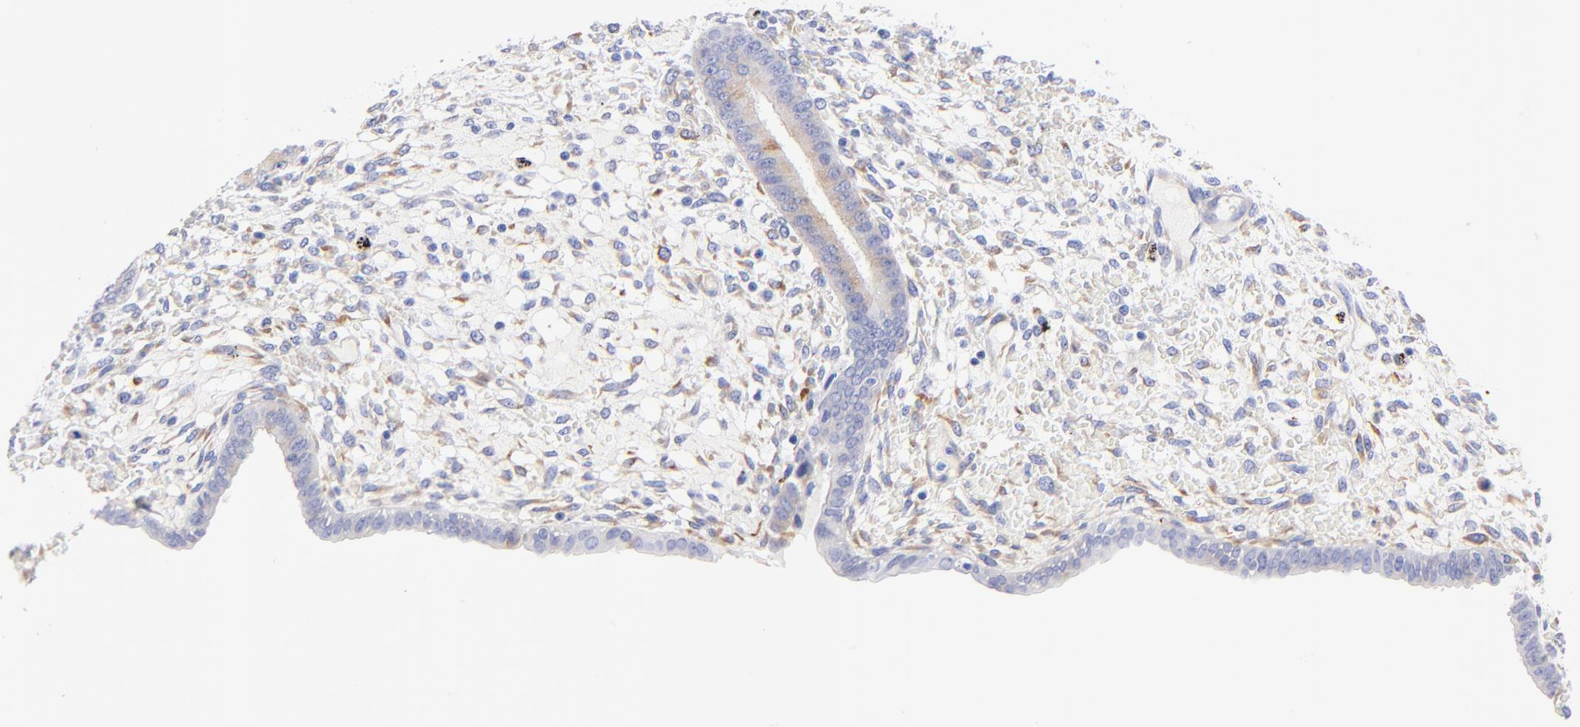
{"staining": {"intensity": "moderate", "quantity": "25%-75%", "location": "cytoplasmic/membranous"}, "tissue": "endometrium", "cell_type": "Cells in endometrial stroma", "image_type": "normal", "snomed": [{"axis": "morphology", "description": "Normal tissue, NOS"}, {"axis": "topography", "description": "Endometrium"}], "caption": "This micrograph reveals immunohistochemistry (IHC) staining of unremarkable endometrium, with medium moderate cytoplasmic/membranous positivity in about 25%-75% of cells in endometrial stroma.", "gene": "C1QTNF6", "patient": {"sex": "female", "age": 42}}